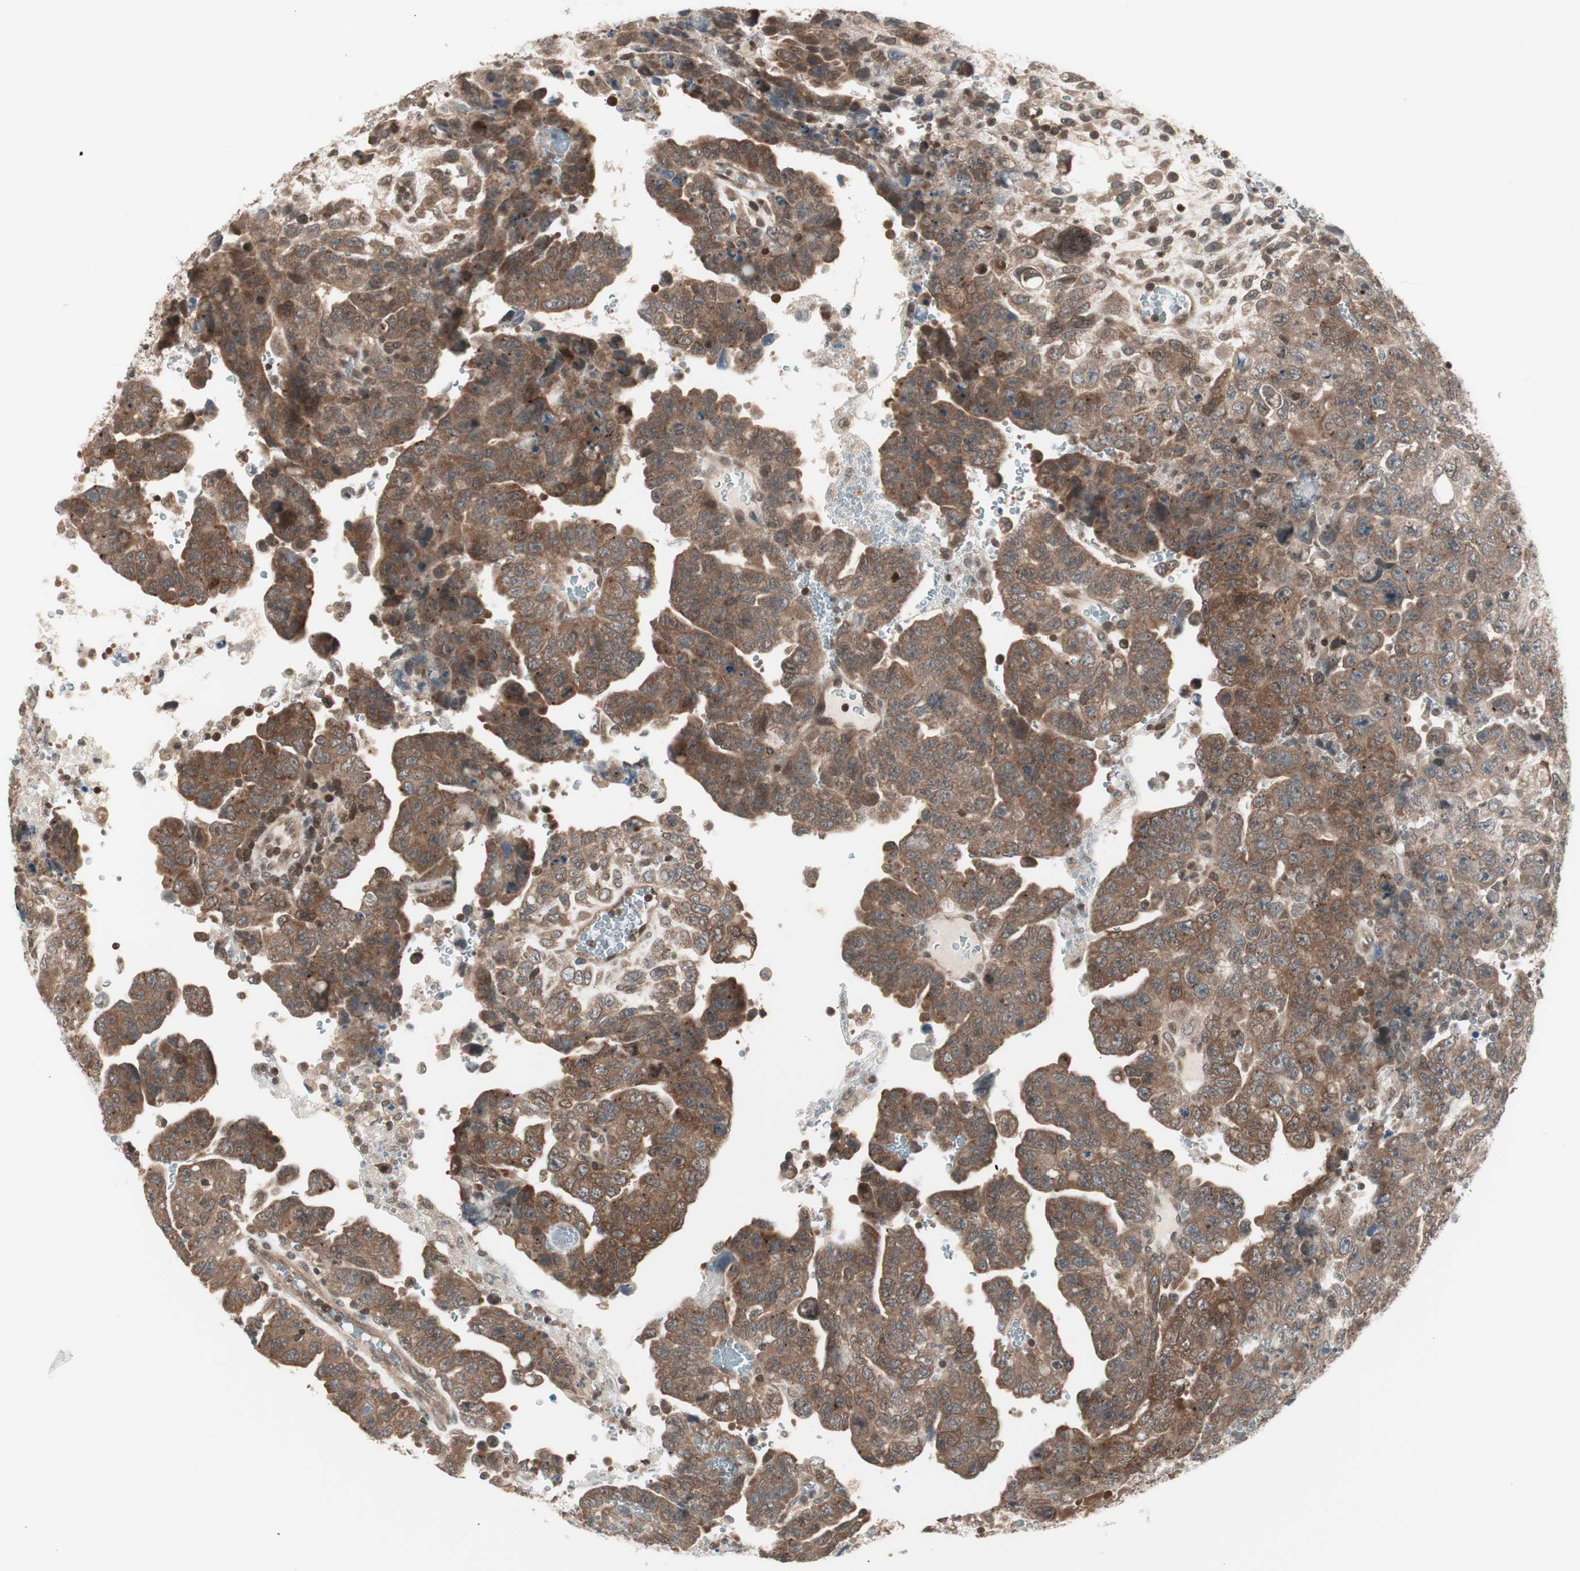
{"staining": {"intensity": "moderate", "quantity": ">75%", "location": "cytoplasmic/membranous"}, "tissue": "testis cancer", "cell_type": "Tumor cells", "image_type": "cancer", "snomed": [{"axis": "morphology", "description": "Carcinoma, Embryonal, NOS"}, {"axis": "topography", "description": "Testis"}], "caption": "Immunohistochemical staining of embryonal carcinoma (testis) exhibits moderate cytoplasmic/membranous protein expression in approximately >75% of tumor cells.", "gene": "UBE2I", "patient": {"sex": "male", "age": 28}}